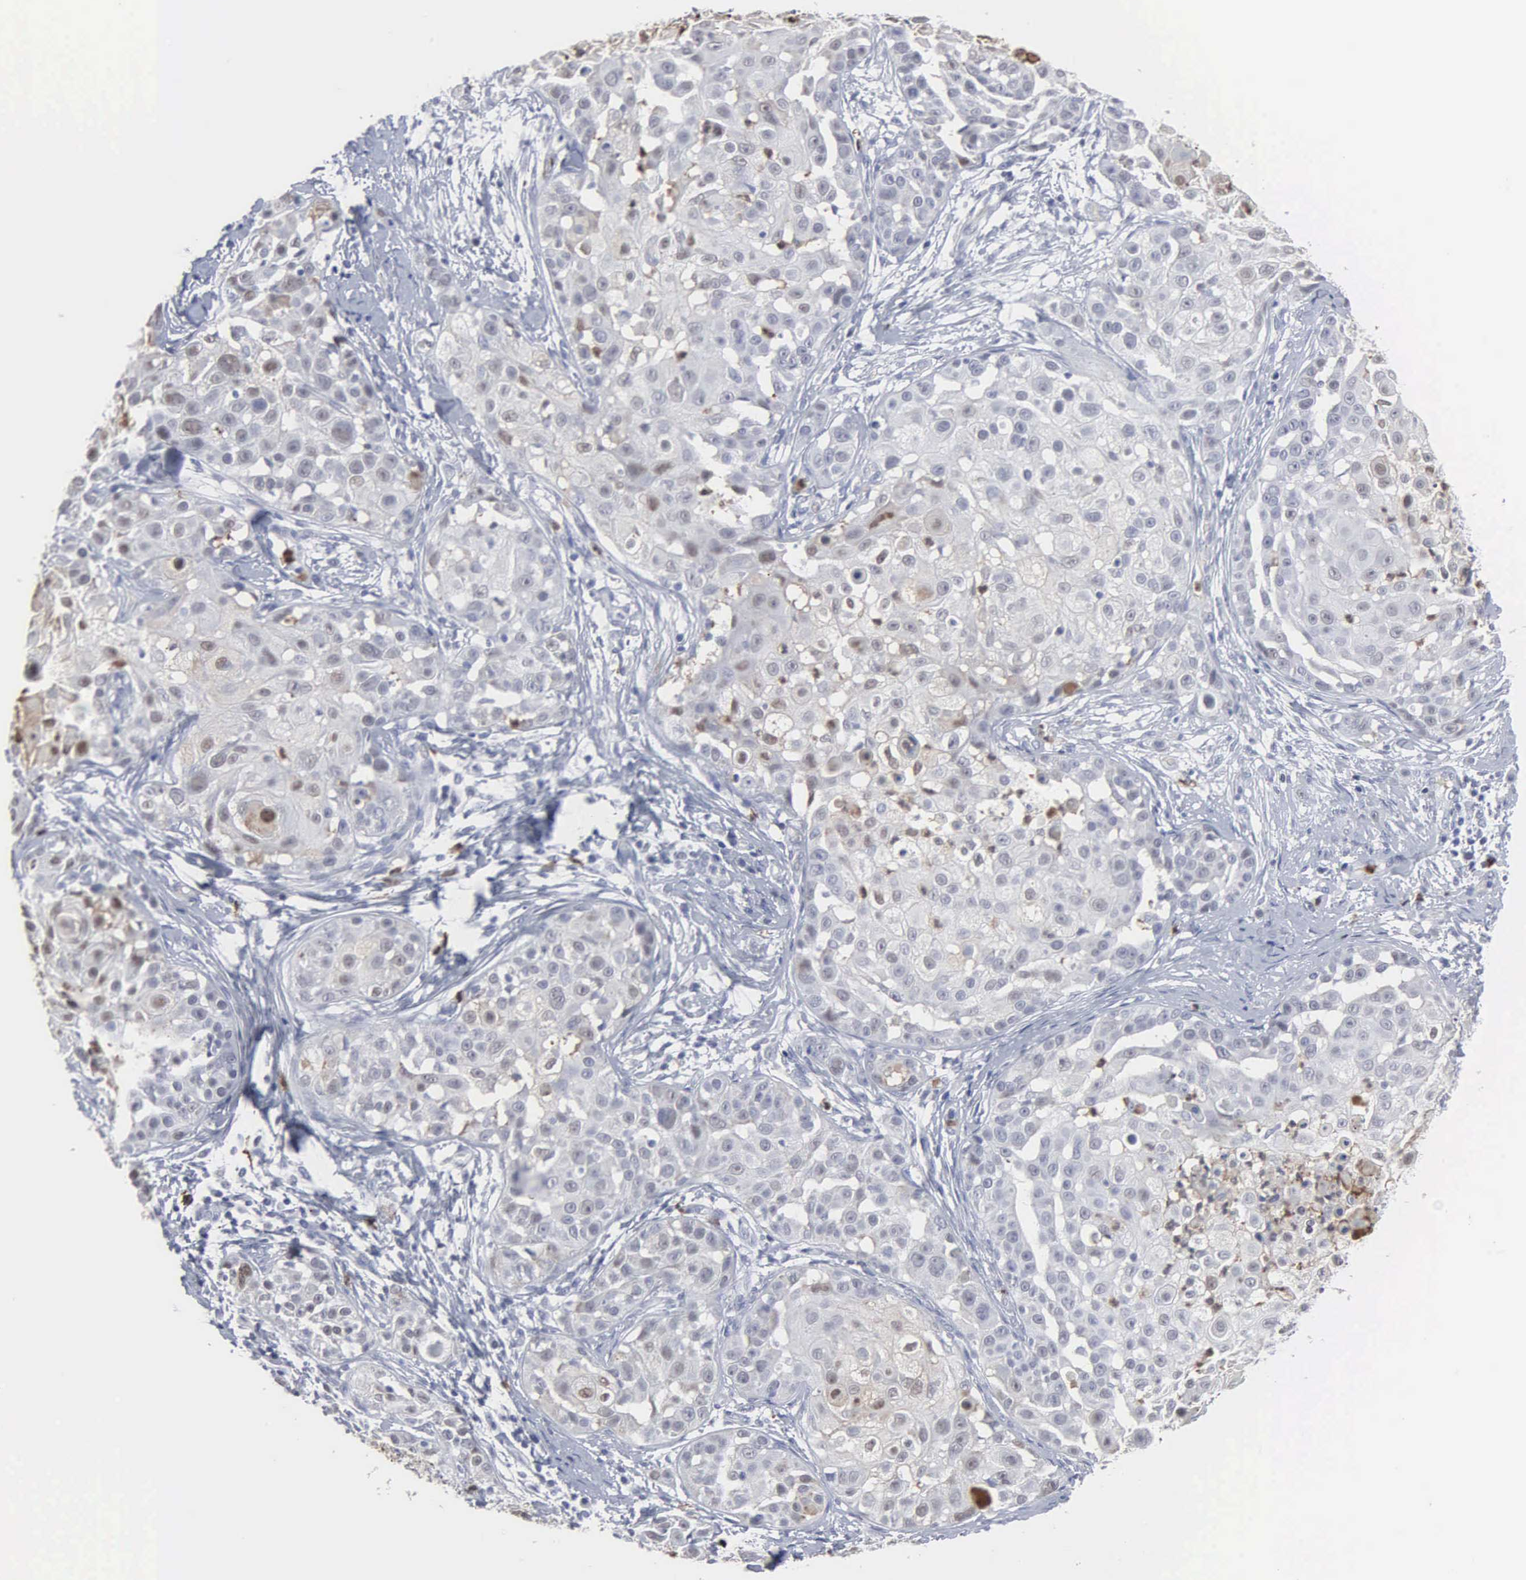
{"staining": {"intensity": "negative", "quantity": "none", "location": "none"}, "tissue": "skin cancer", "cell_type": "Tumor cells", "image_type": "cancer", "snomed": [{"axis": "morphology", "description": "Squamous cell carcinoma, NOS"}, {"axis": "topography", "description": "Skin"}], "caption": "The immunohistochemistry (IHC) micrograph has no significant expression in tumor cells of skin squamous cell carcinoma tissue. The staining was performed using DAB to visualize the protein expression in brown, while the nuclei were stained in blue with hematoxylin (Magnification: 20x).", "gene": "SPIN3", "patient": {"sex": "female", "age": 57}}